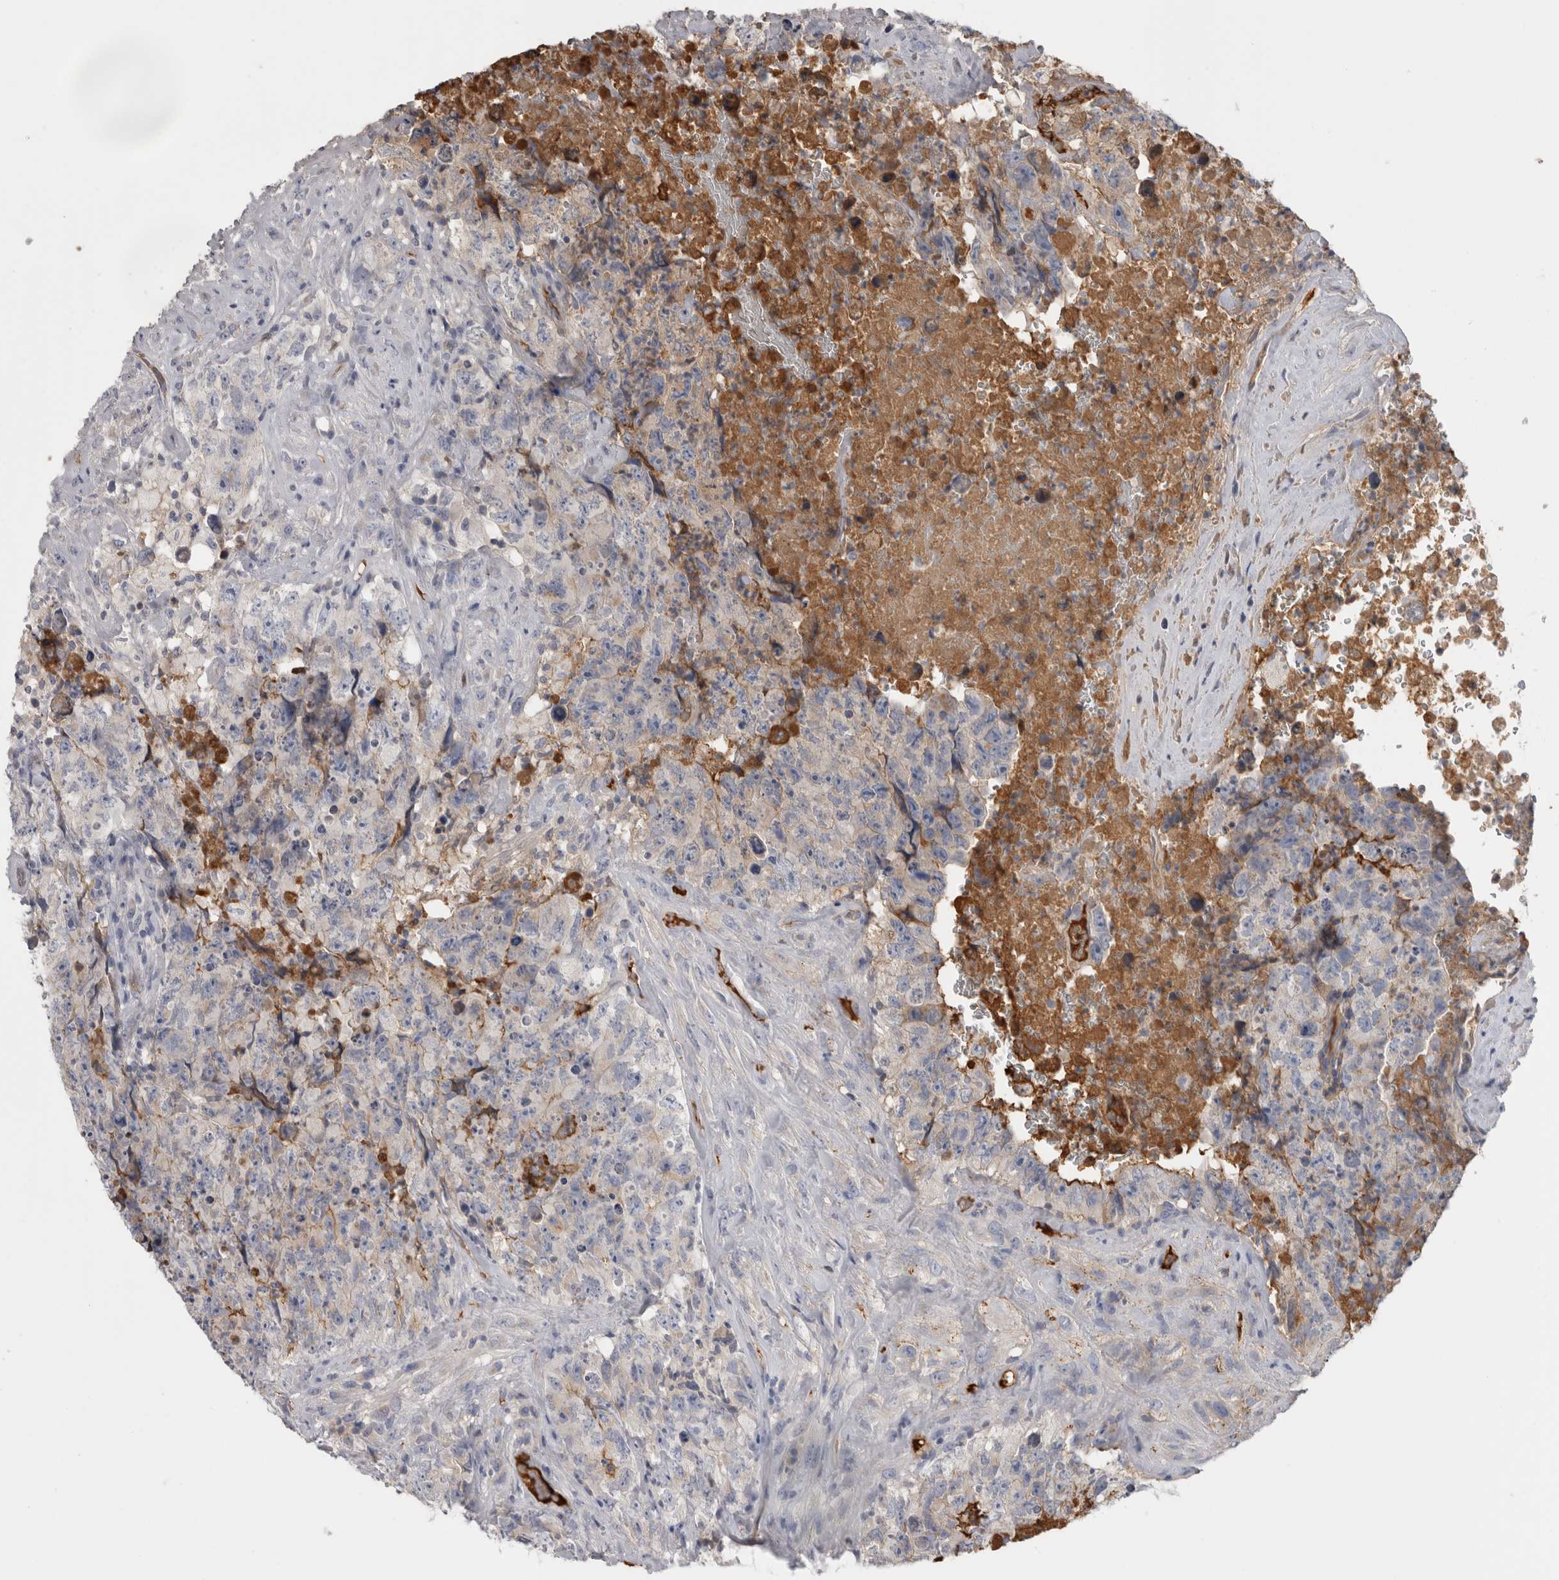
{"staining": {"intensity": "negative", "quantity": "none", "location": "none"}, "tissue": "testis cancer", "cell_type": "Tumor cells", "image_type": "cancer", "snomed": [{"axis": "morphology", "description": "Carcinoma, Embryonal, NOS"}, {"axis": "topography", "description": "Testis"}], "caption": "Tumor cells are negative for brown protein staining in testis cancer.", "gene": "TBCE", "patient": {"sex": "male", "age": 32}}